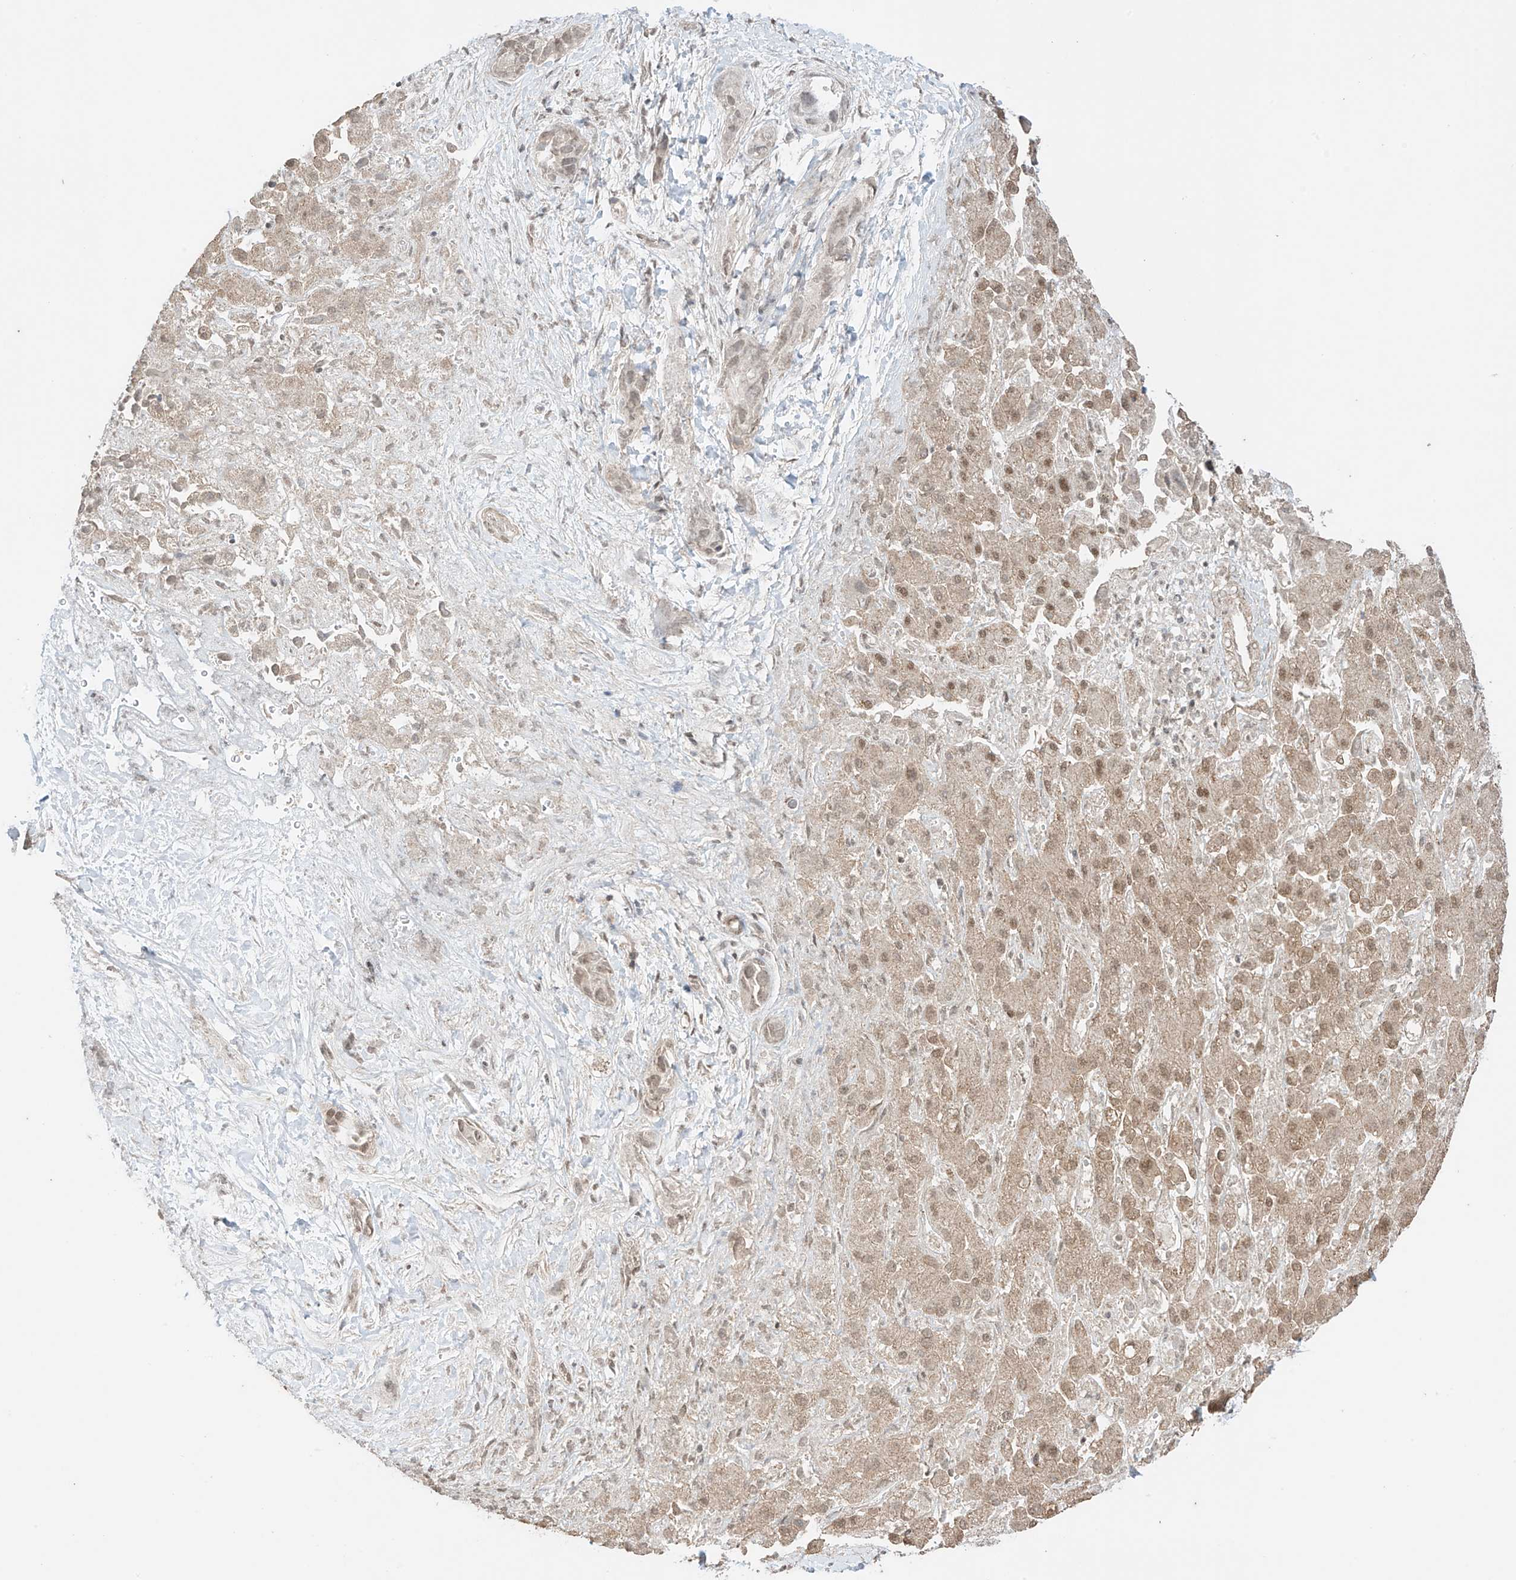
{"staining": {"intensity": "moderate", "quantity": "25%-75%", "location": "cytoplasmic/membranous,nuclear"}, "tissue": "liver cancer", "cell_type": "Tumor cells", "image_type": "cancer", "snomed": [{"axis": "morphology", "description": "Cholangiocarcinoma"}, {"axis": "topography", "description": "Liver"}], "caption": "A histopathology image of liver cholangiocarcinoma stained for a protein demonstrates moderate cytoplasmic/membranous and nuclear brown staining in tumor cells.", "gene": "TTLL5", "patient": {"sex": "female", "age": 52}}